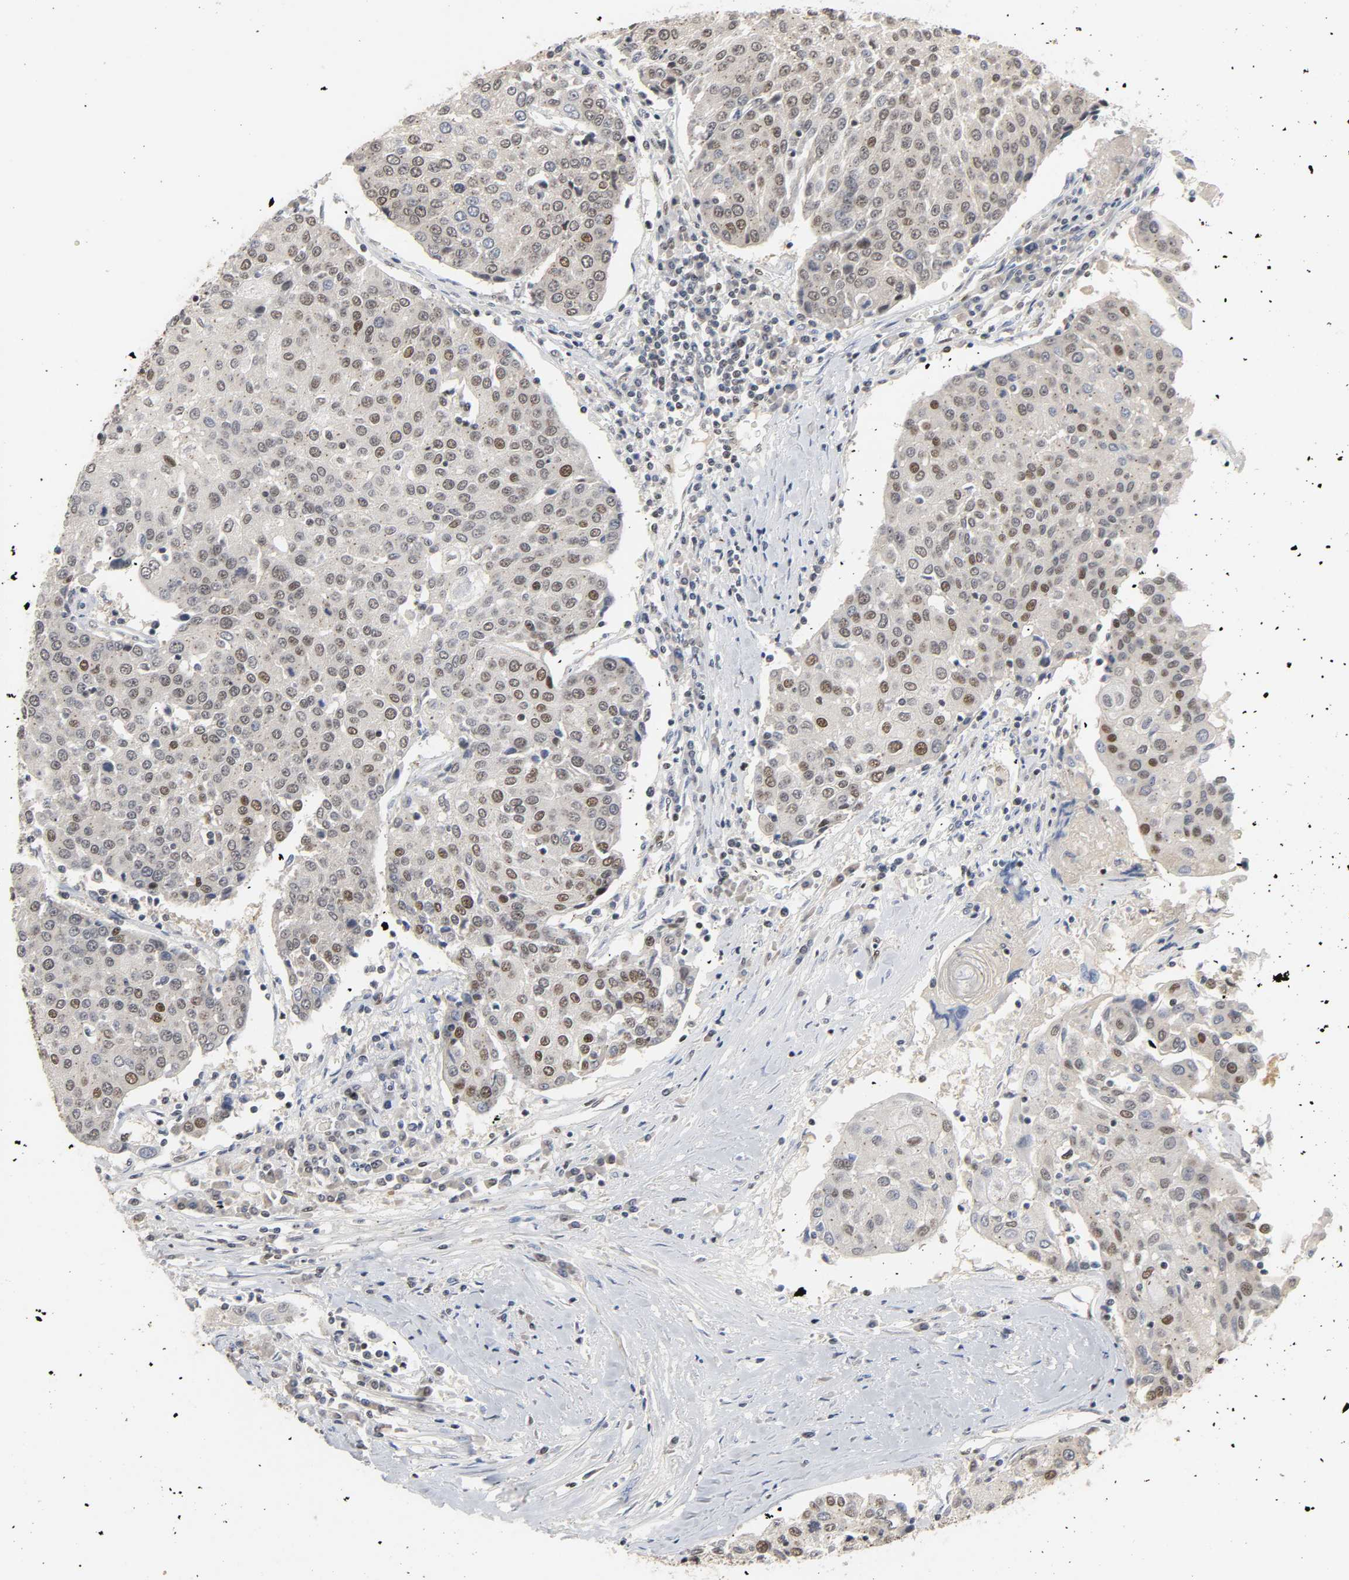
{"staining": {"intensity": "moderate", "quantity": "25%-75%", "location": "nuclear"}, "tissue": "urothelial cancer", "cell_type": "Tumor cells", "image_type": "cancer", "snomed": [{"axis": "morphology", "description": "Urothelial carcinoma, High grade"}, {"axis": "topography", "description": "Urinary bladder"}], "caption": "Immunohistochemical staining of urothelial carcinoma (high-grade) exhibits medium levels of moderate nuclear protein expression in about 25%-75% of tumor cells.", "gene": "NCOA6", "patient": {"sex": "female", "age": 85}}